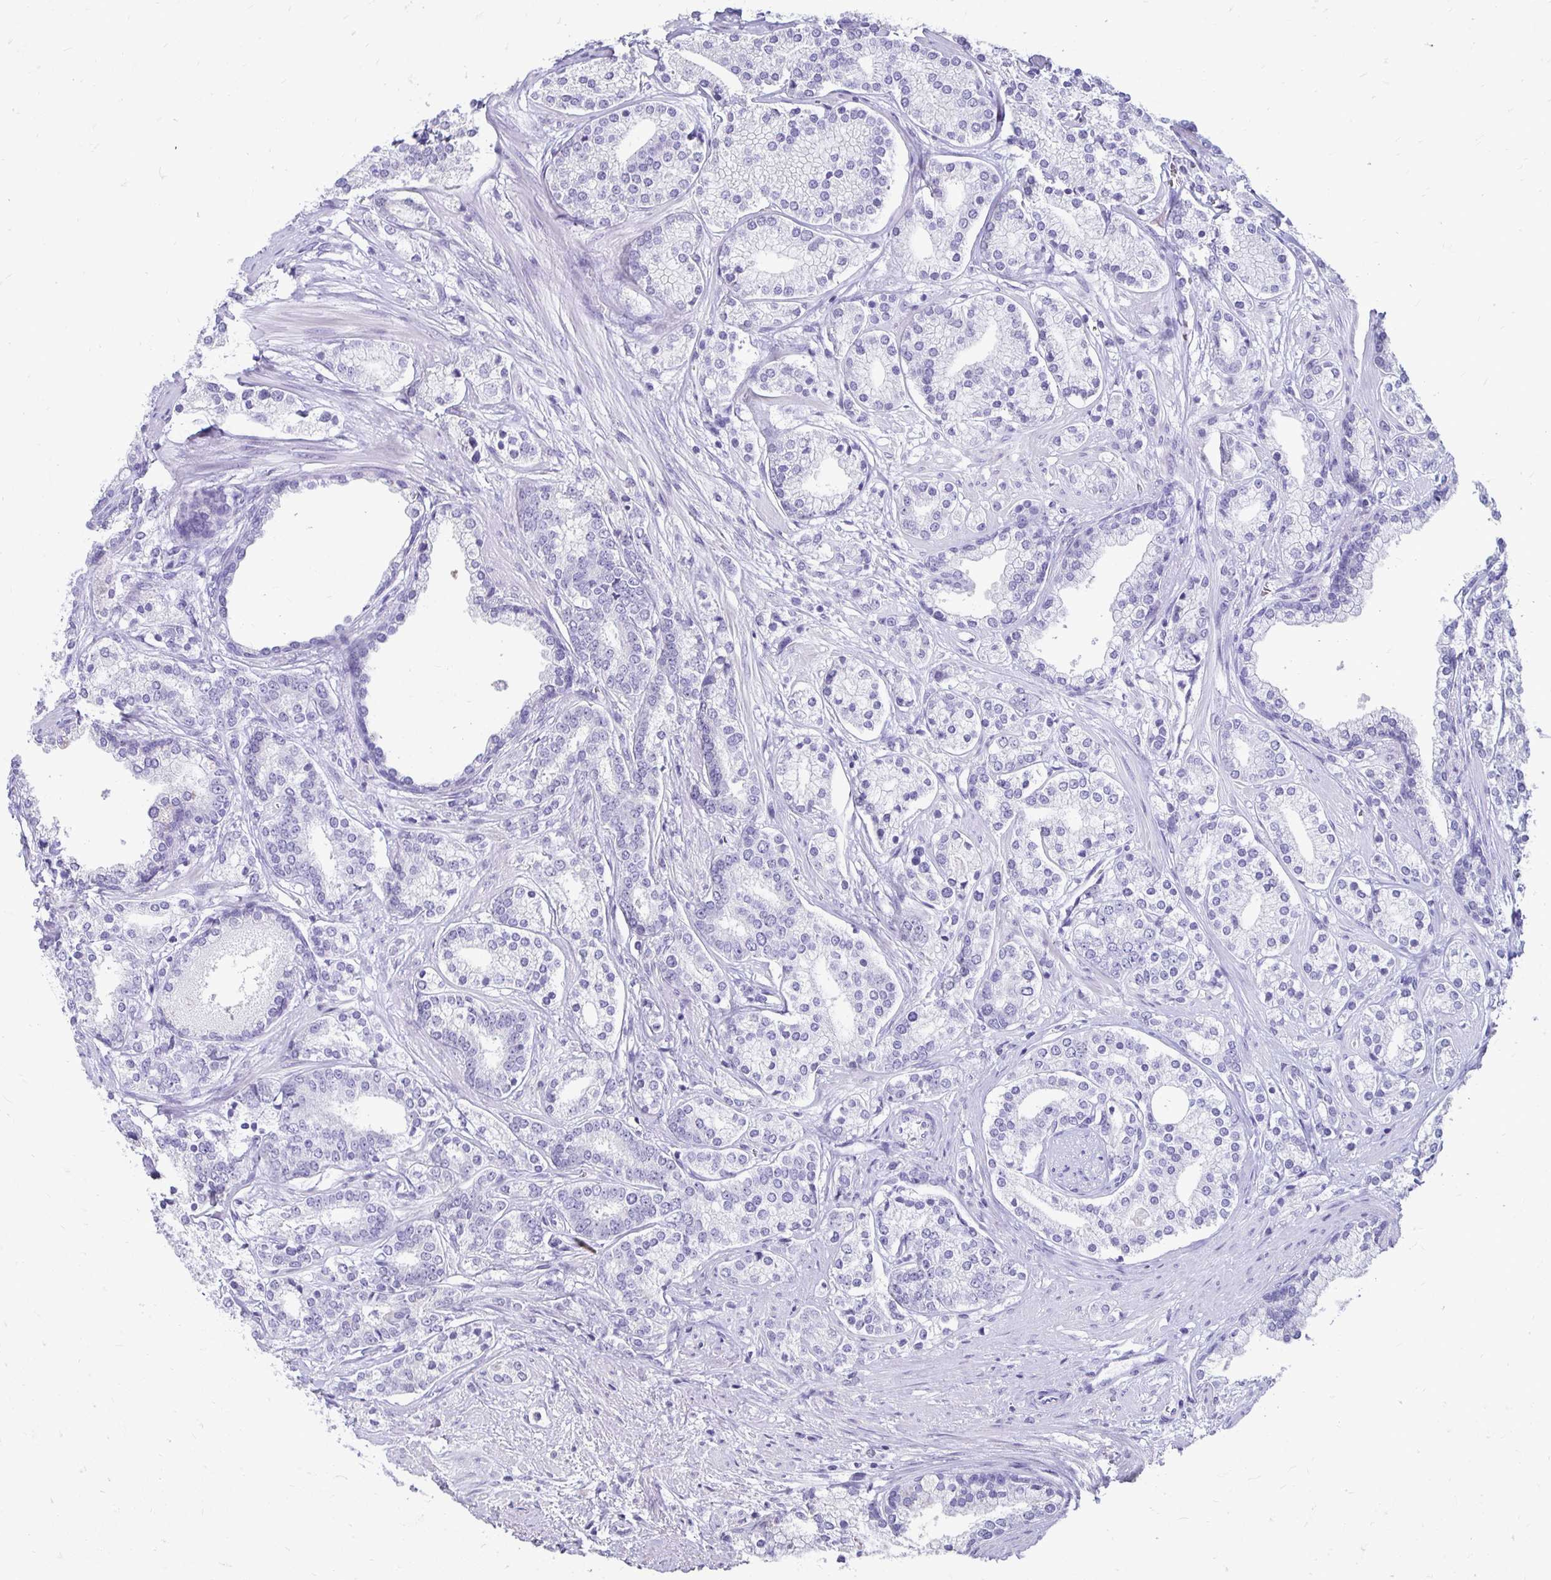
{"staining": {"intensity": "negative", "quantity": "none", "location": "none"}, "tissue": "prostate cancer", "cell_type": "Tumor cells", "image_type": "cancer", "snomed": [{"axis": "morphology", "description": "Adenocarcinoma, High grade"}, {"axis": "topography", "description": "Prostate"}], "caption": "Immunohistochemistry (IHC) micrograph of neoplastic tissue: human prostate cancer (high-grade adenocarcinoma) stained with DAB (3,3'-diaminobenzidine) exhibits no significant protein positivity in tumor cells.", "gene": "CST6", "patient": {"sex": "male", "age": 58}}